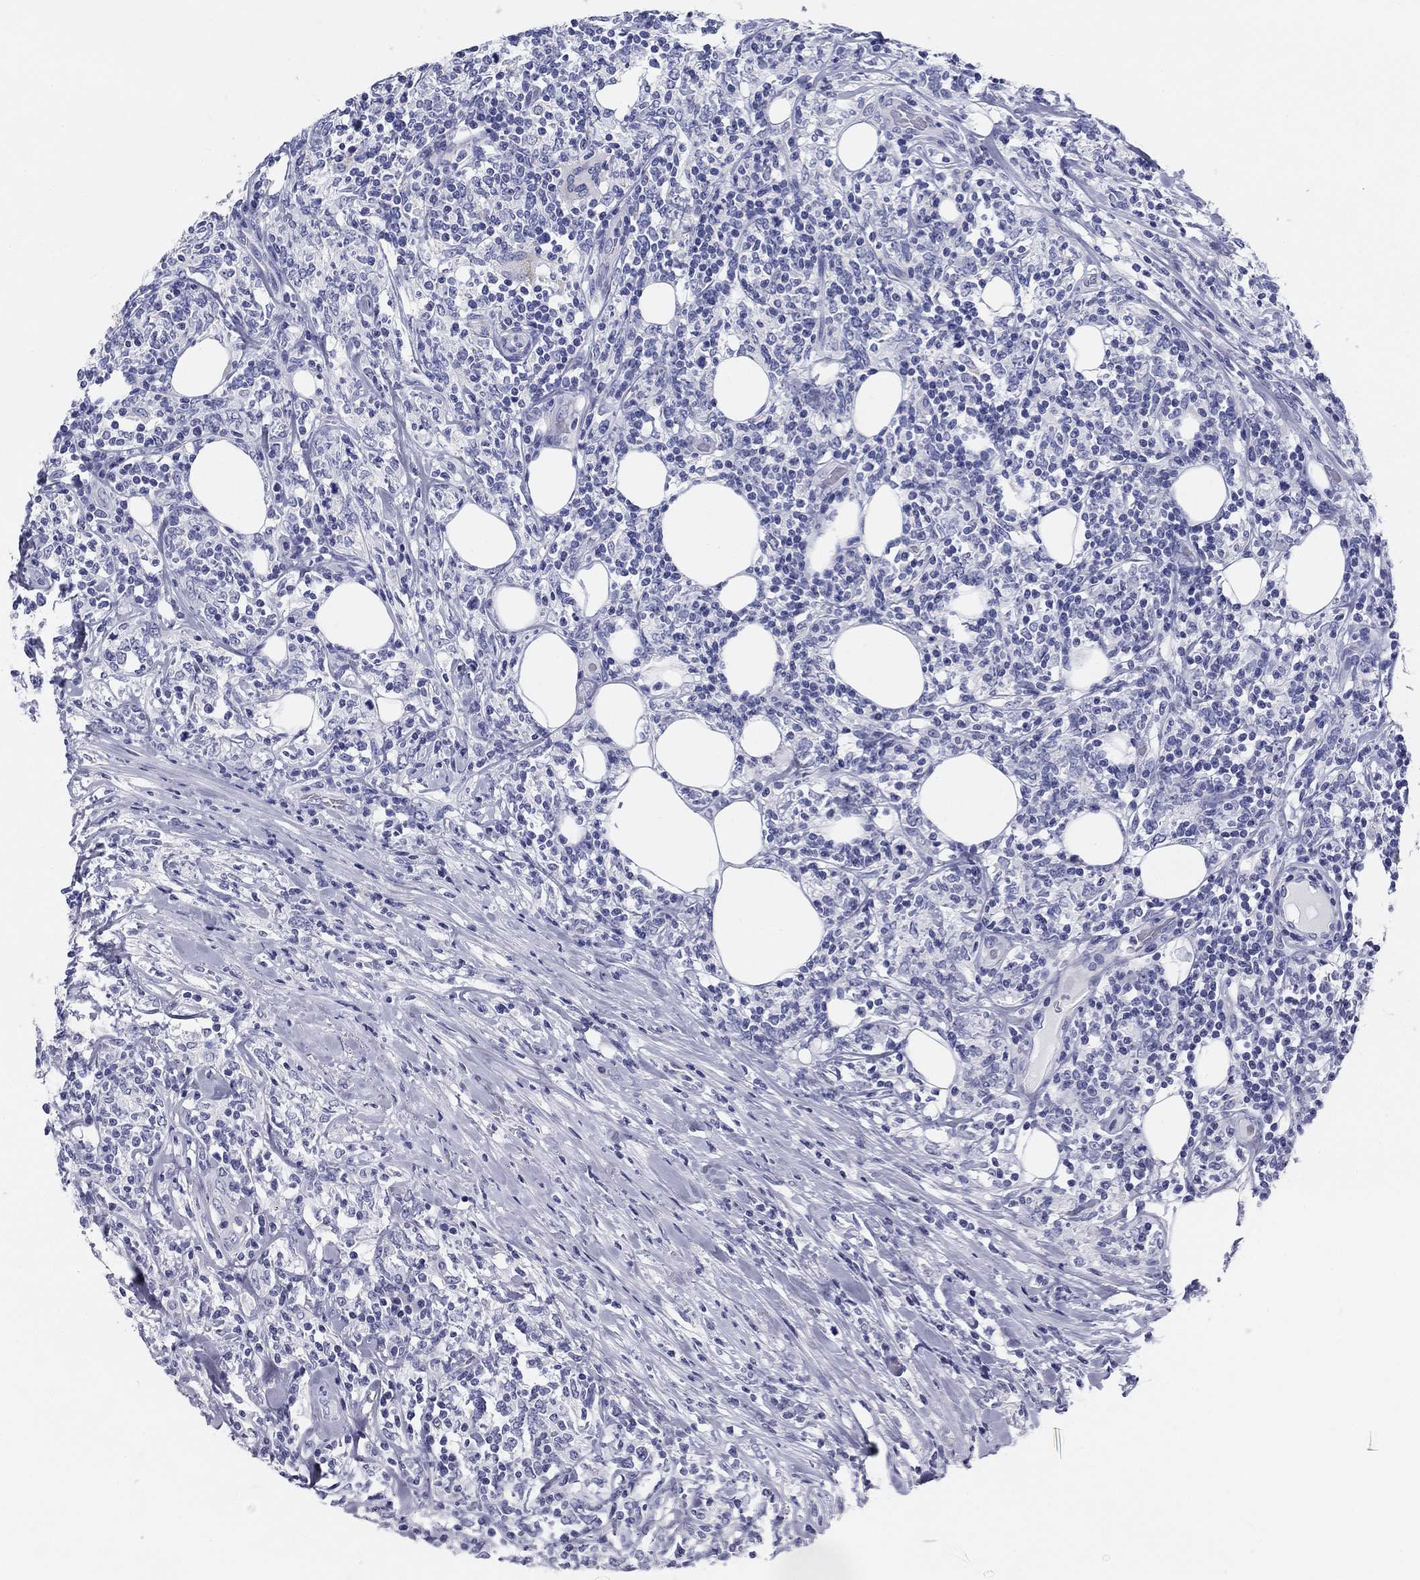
{"staining": {"intensity": "negative", "quantity": "none", "location": "none"}, "tissue": "lymphoma", "cell_type": "Tumor cells", "image_type": "cancer", "snomed": [{"axis": "morphology", "description": "Malignant lymphoma, non-Hodgkin's type, High grade"}, {"axis": "topography", "description": "Lymph node"}], "caption": "A histopathology image of human high-grade malignant lymphoma, non-Hodgkin's type is negative for staining in tumor cells.", "gene": "UPB1", "patient": {"sex": "female", "age": 84}}